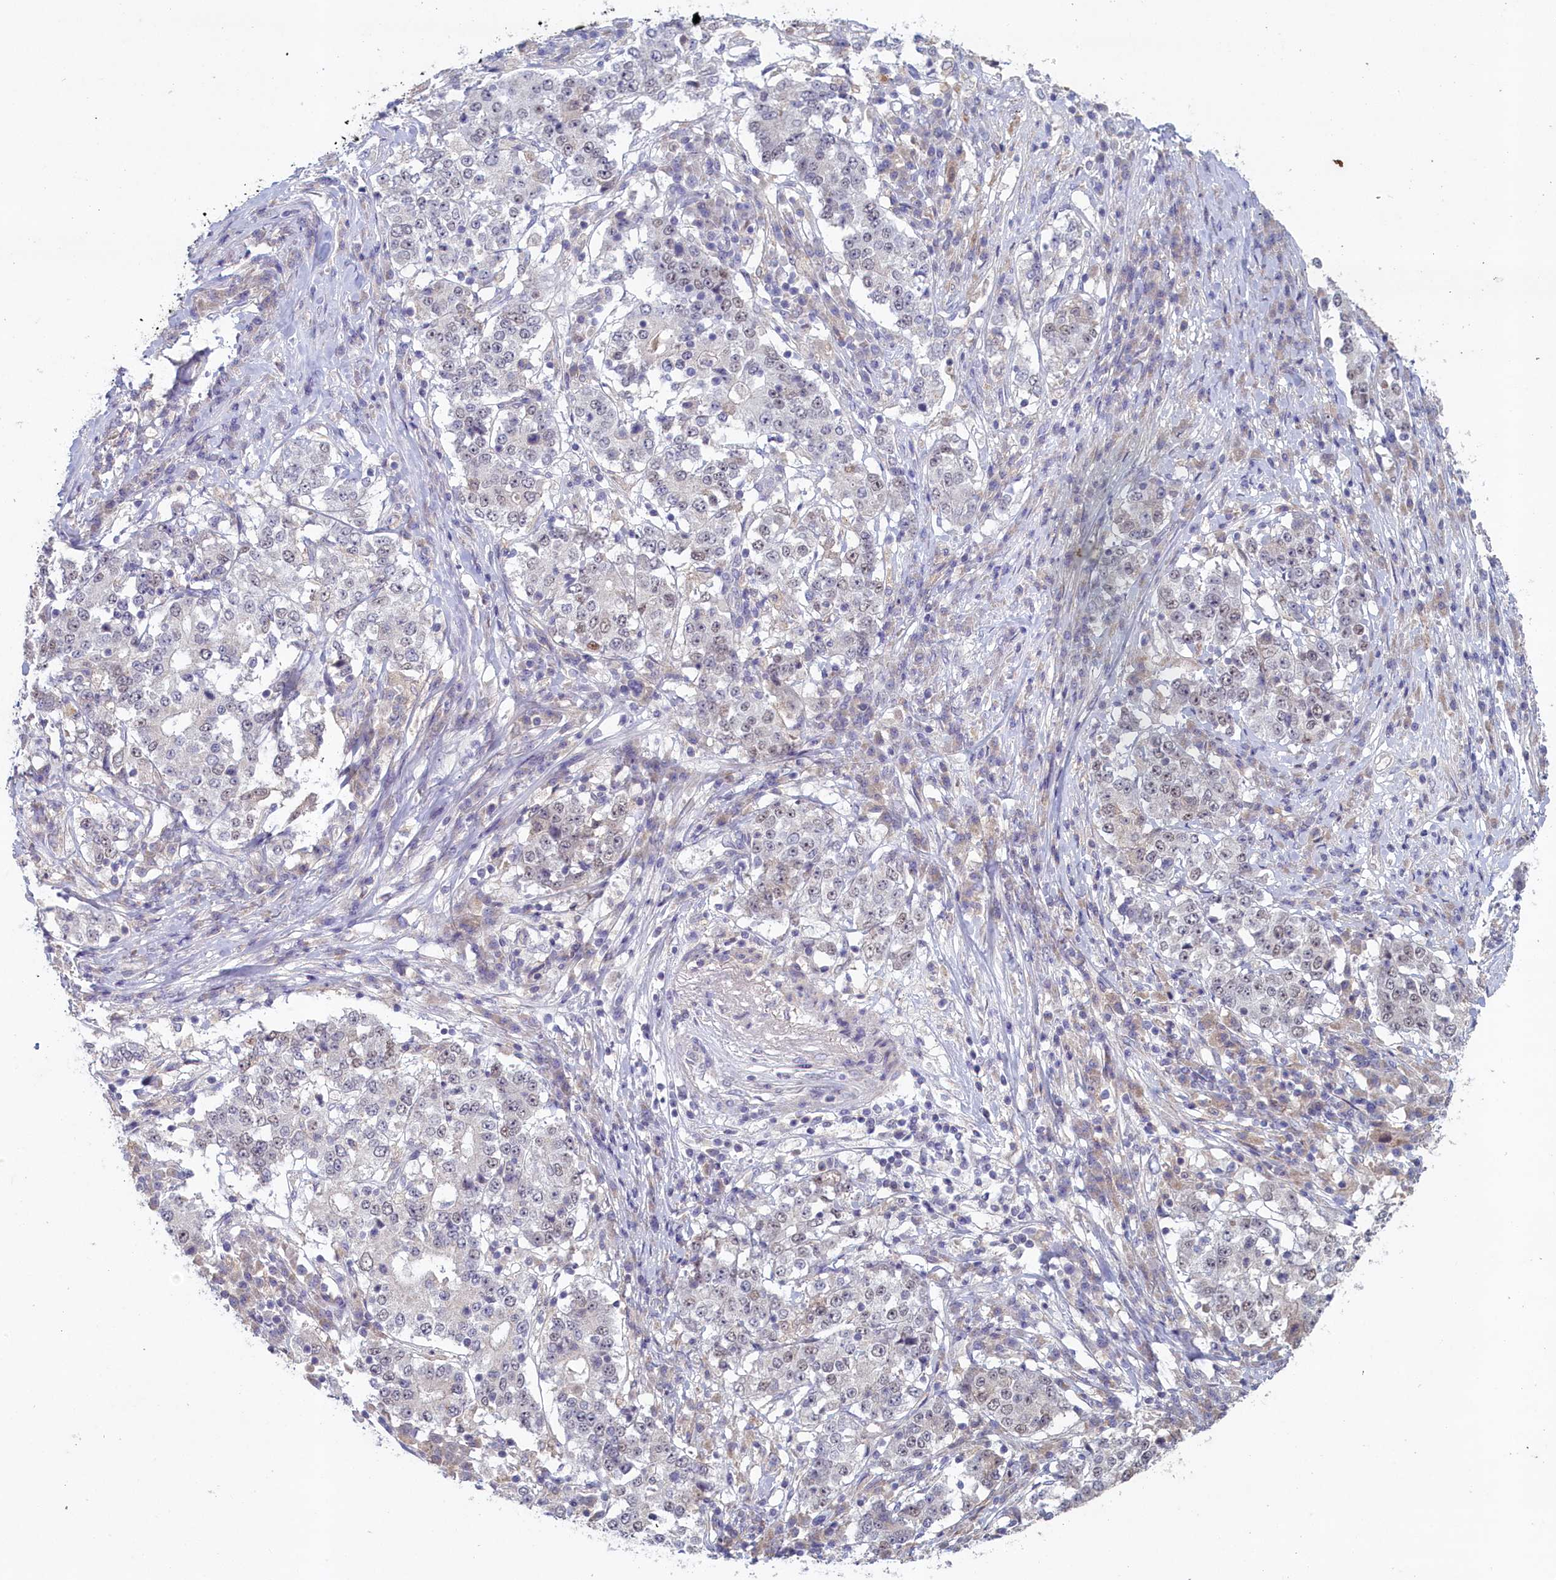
{"staining": {"intensity": "negative", "quantity": "none", "location": "none"}, "tissue": "stomach cancer", "cell_type": "Tumor cells", "image_type": "cancer", "snomed": [{"axis": "morphology", "description": "Adenocarcinoma, NOS"}, {"axis": "topography", "description": "Stomach"}], "caption": "Stomach cancer was stained to show a protein in brown. There is no significant staining in tumor cells.", "gene": "ATF7IP2", "patient": {"sex": "male", "age": 59}}